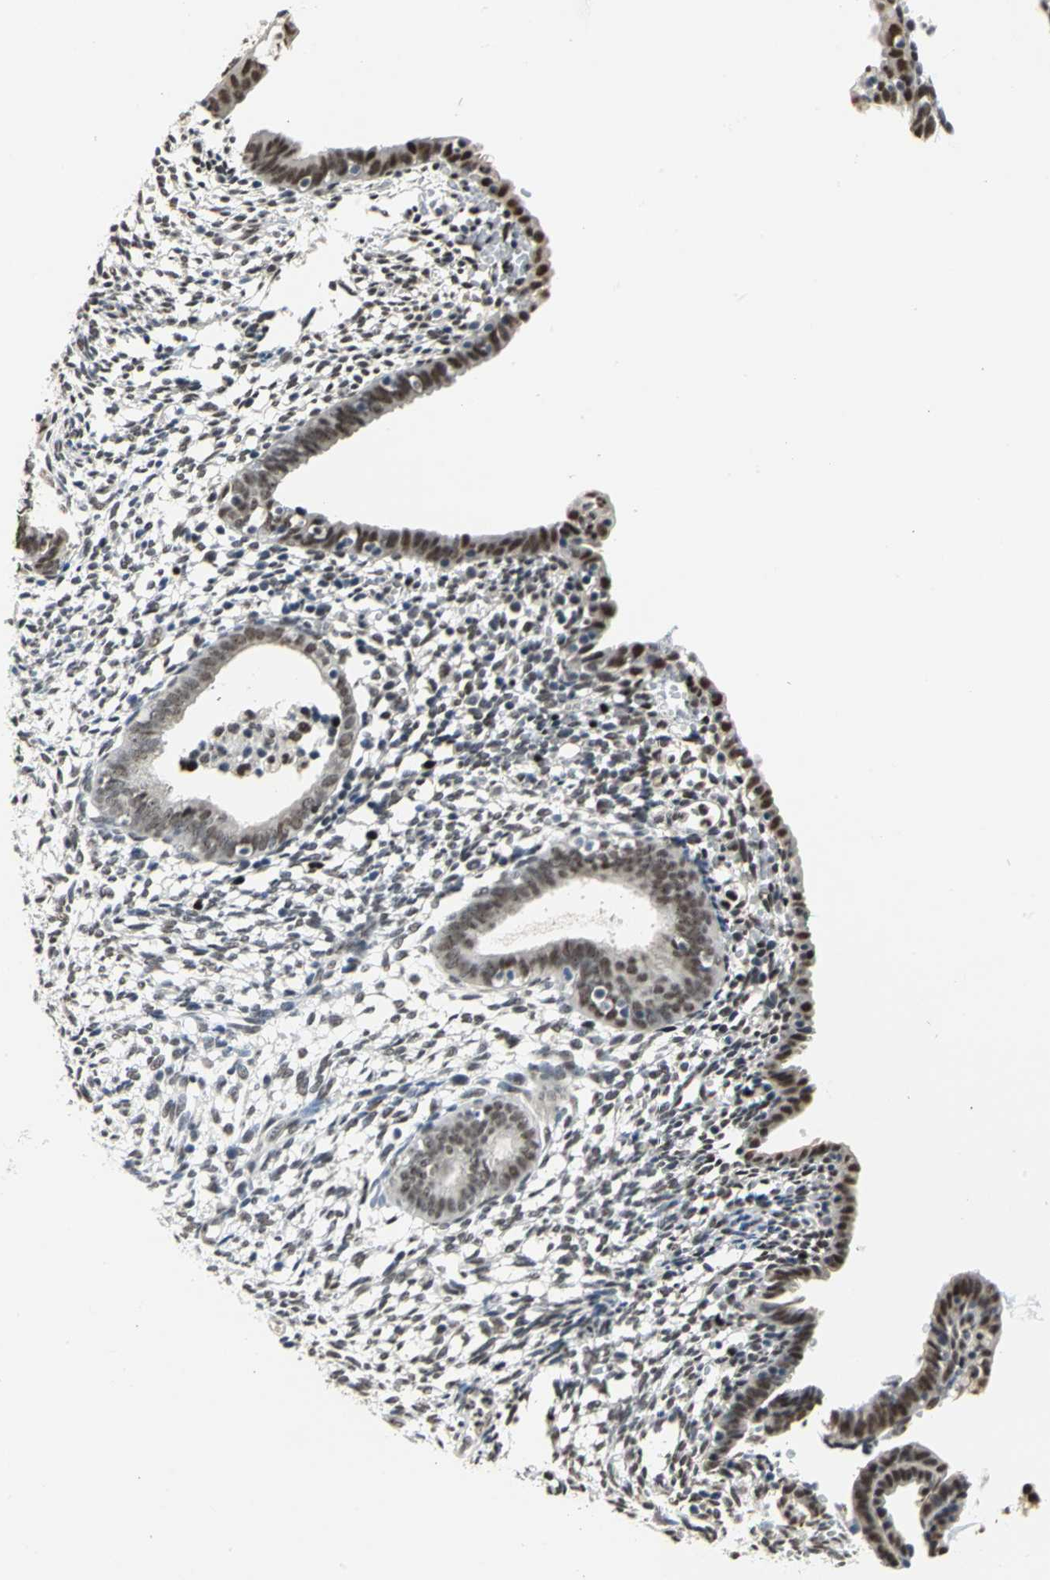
{"staining": {"intensity": "moderate", "quantity": ">75%", "location": "nuclear"}, "tissue": "endometrium", "cell_type": "Cells in endometrial stroma", "image_type": "normal", "snomed": [{"axis": "morphology", "description": "Normal tissue, NOS"}, {"axis": "morphology", "description": "Atrophy, NOS"}, {"axis": "topography", "description": "Uterus"}, {"axis": "topography", "description": "Endometrium"}], "caption": "Immunohistochemical staining of unremarkable human endometrium demonstrates medium levels of moderate nuclear staining in approximately >75% of cells in endometrial stroma. (DAB (3,3'-diaminobenzidine) IHC, brown staining for protein, blue staining for nuclei).", "gene": "CCDC88C", "patient": {"sex": "female", "age": 68}}